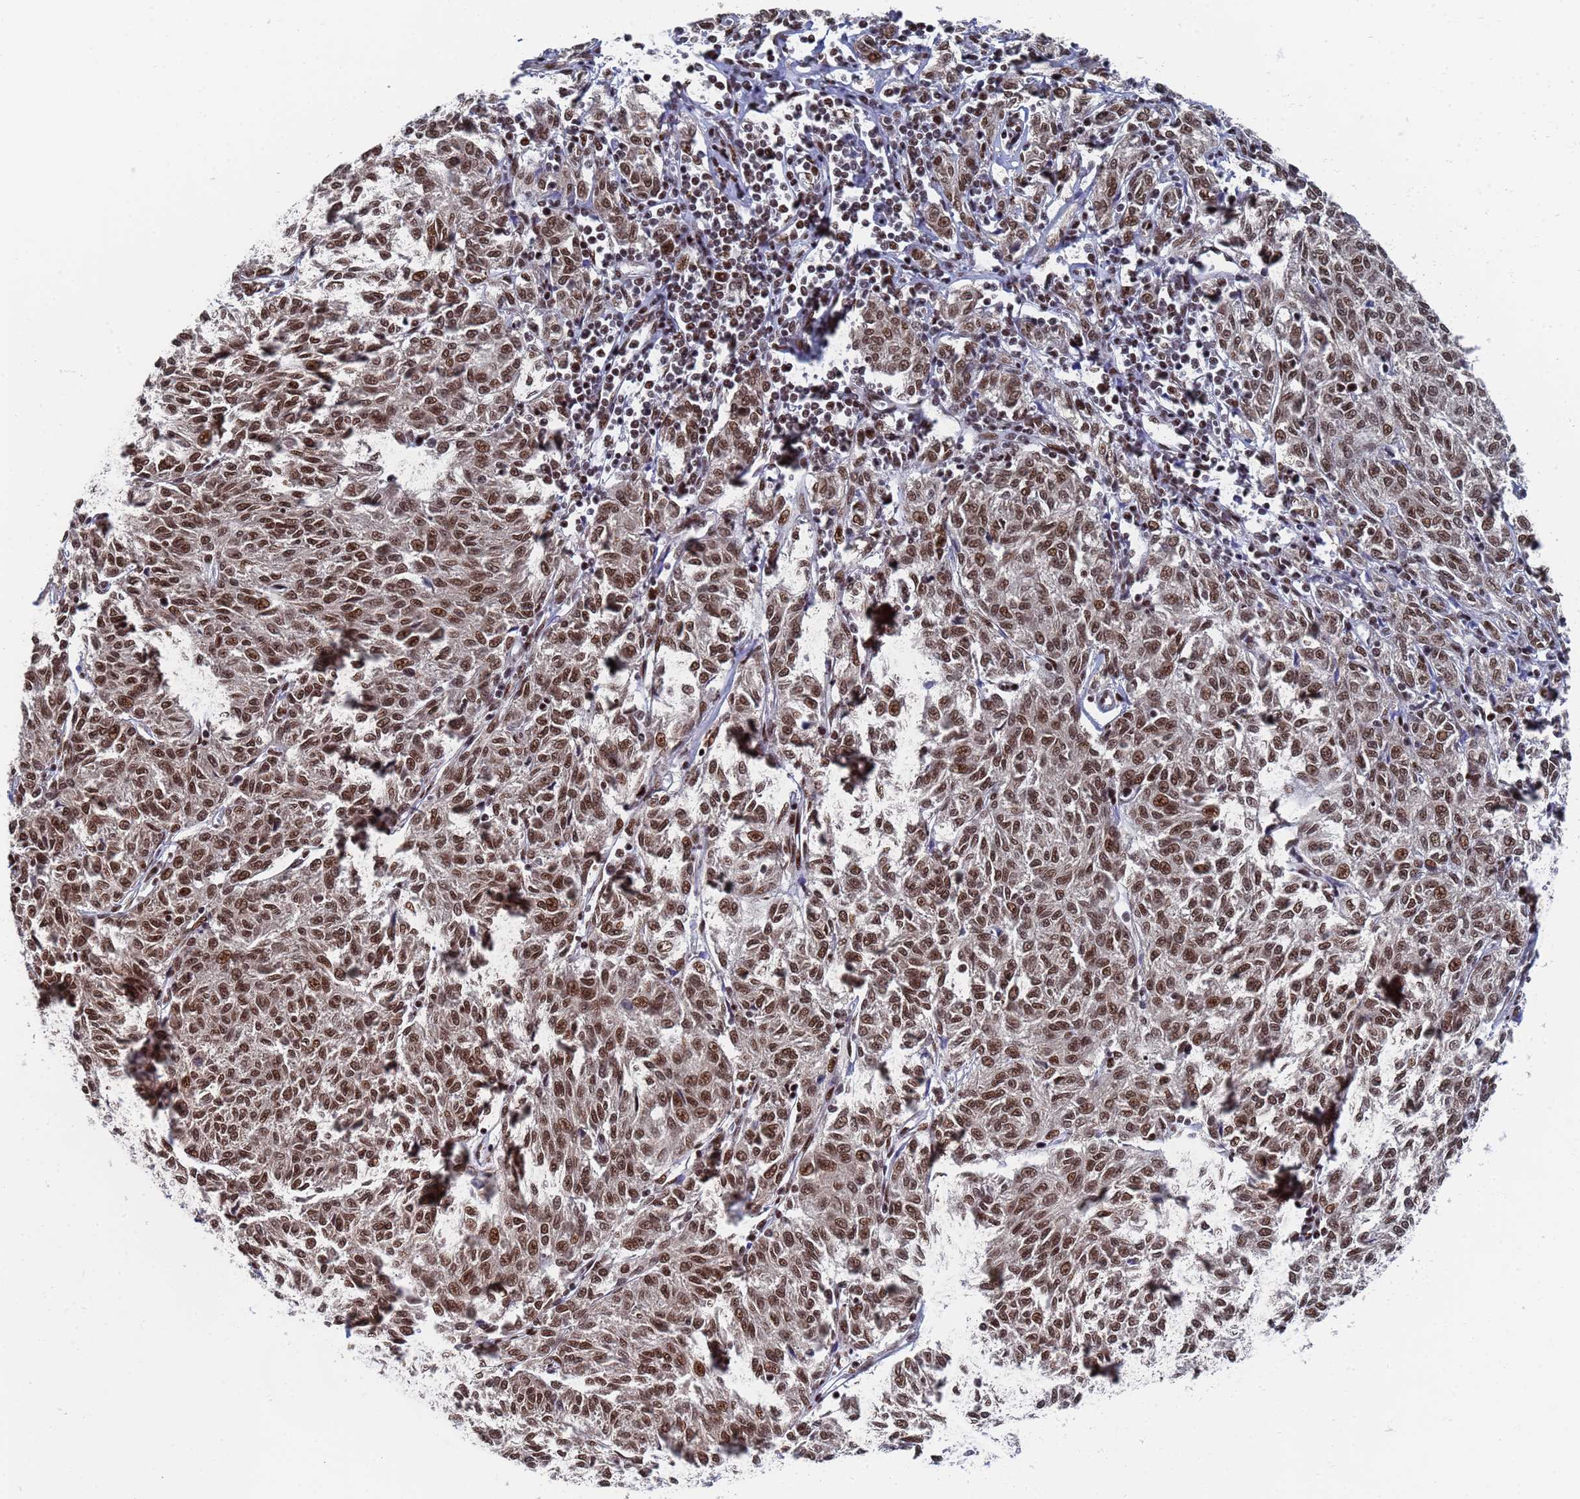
{"staining": {"intensity": "moderate", "quantity": ">75%", "location": "nuclear"}, "tissue": "melanoma", "cell_type": "Tumor cells", "image_type": "cancer", "snomed": [{"axis": "morphology", "description": "Malignant melanoma, NOS"}, {"axis": "topography", "description": "Skin"}], "caption": "Immunohistochemistry histopathology image of neoplastic tissue: human malignant melanoma stained using immunohistochemistry demonstrates medium levels of moderate protein expression localized specifically in the nuclear of tumor cells, appearing as a nuclear brown color.", "gene": "AP5Z1", "patient": {"sex": "female", "age": 72}}